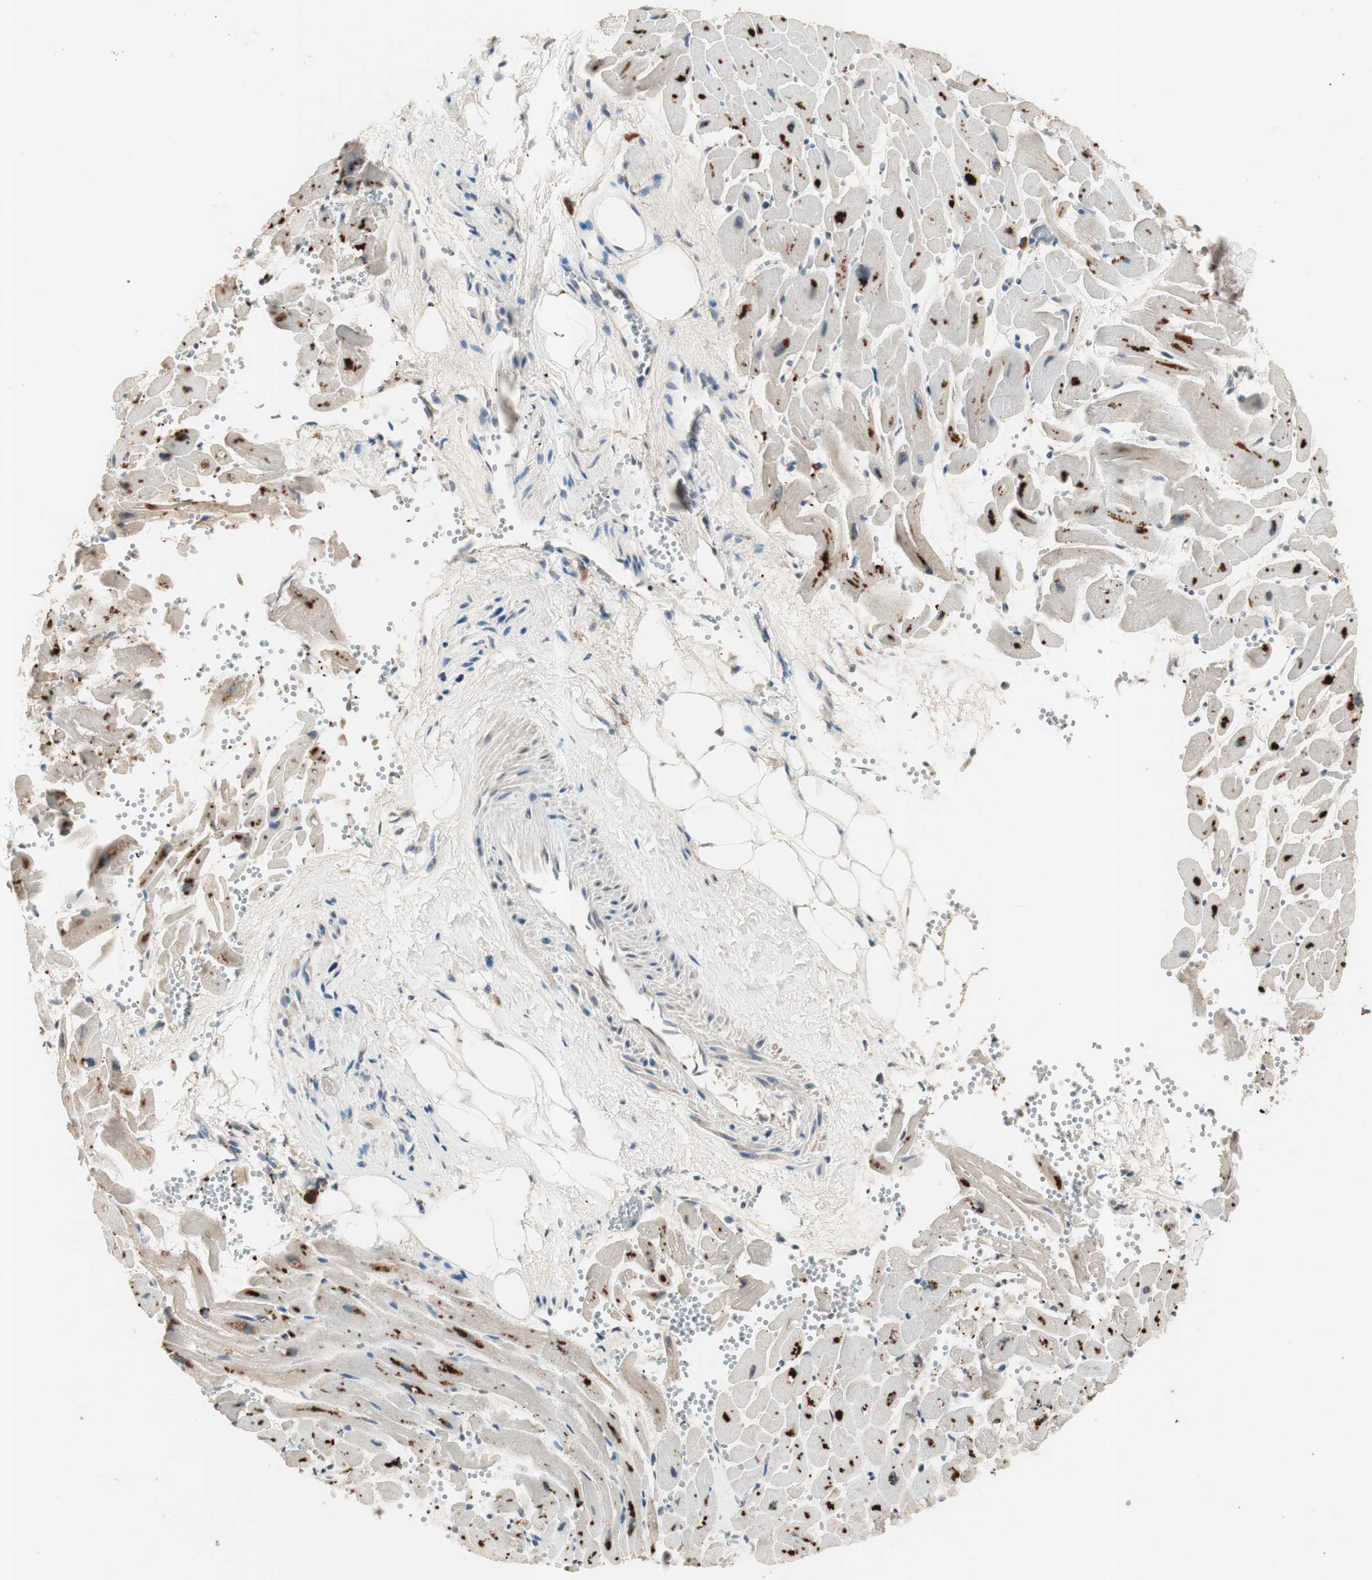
{"staining": {"intensity": "moderate", "quantity": "25%-75%", "location": "cytoplasmic/membranous"}, "tissue": "heart muscle", "cell_type": "Cardiomyocytes", "image_type": "normal", "snomed": [{"axis": "morphology", "description": "Normal tissue, NOS"}, {"axis": "topography", "description": "Heart"}], "caption": "Immunohistochemical staining of unremarkable human heart muscle shows moderate cytoplasmic/membranous protein positivity in about 25%-75% of cardiomyocytes. (Brightfield microscopy of DAB IHC at high magnification).", "gene": "NFRKB", "patient": {"sex": "female", "age": 19}}